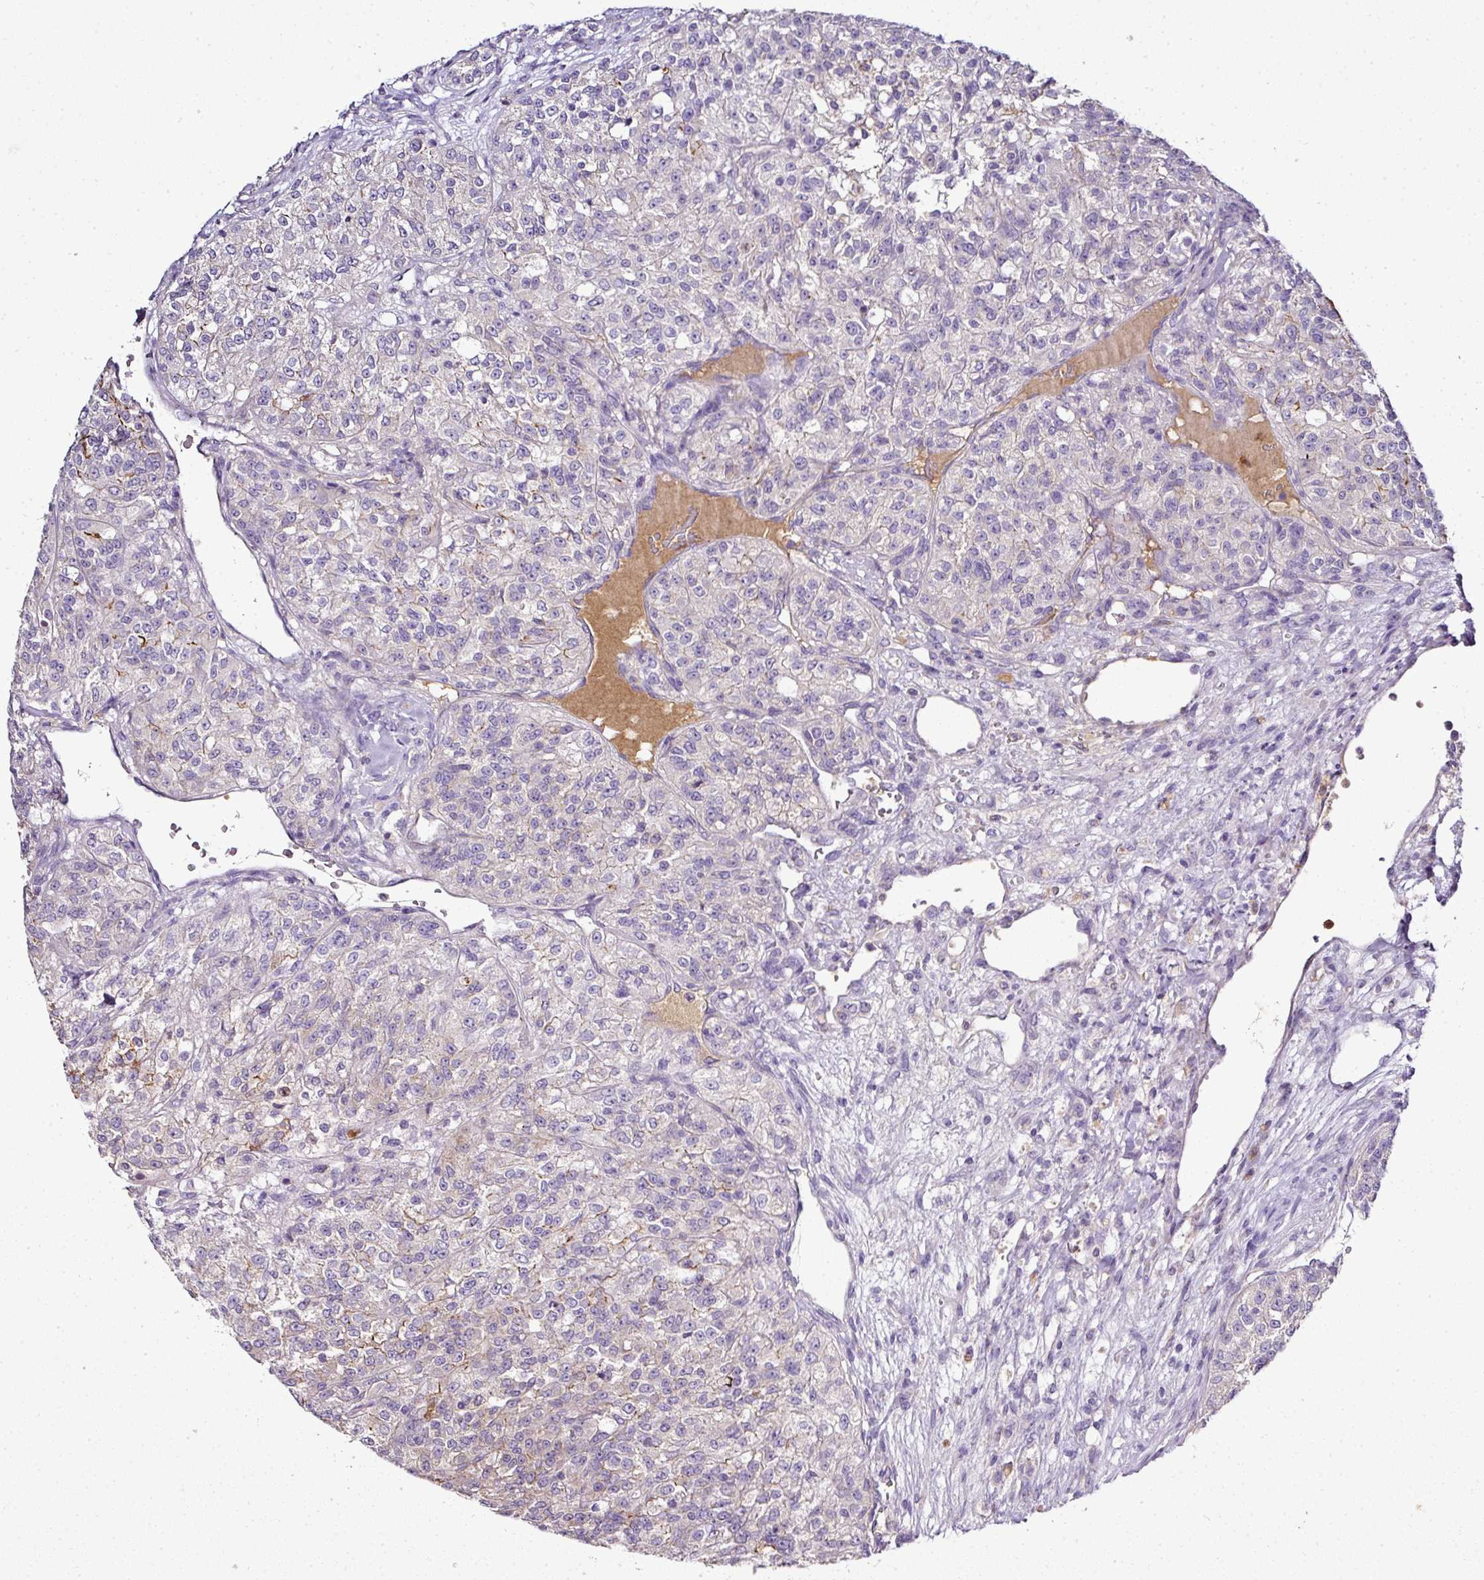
{"staining": {"intensity": "negative", "quantity": "none", "location": "none"}, "tissue": "renal cancer", "cell_type": "Tumor cells", "image_type": "cancer", "snomed": [{"axis": "morphology", "description": "Adenocarcinoma, NOS"}, {"axis": "topography", "description": "Kidney"}], "caption": "A histopathology image of renal cancer (adenocarcinoma) stained for a protein reveals no brown staining in tumor cells.", "gene": "CAB39L", "patient": {"sex": "female", "age": 63}}